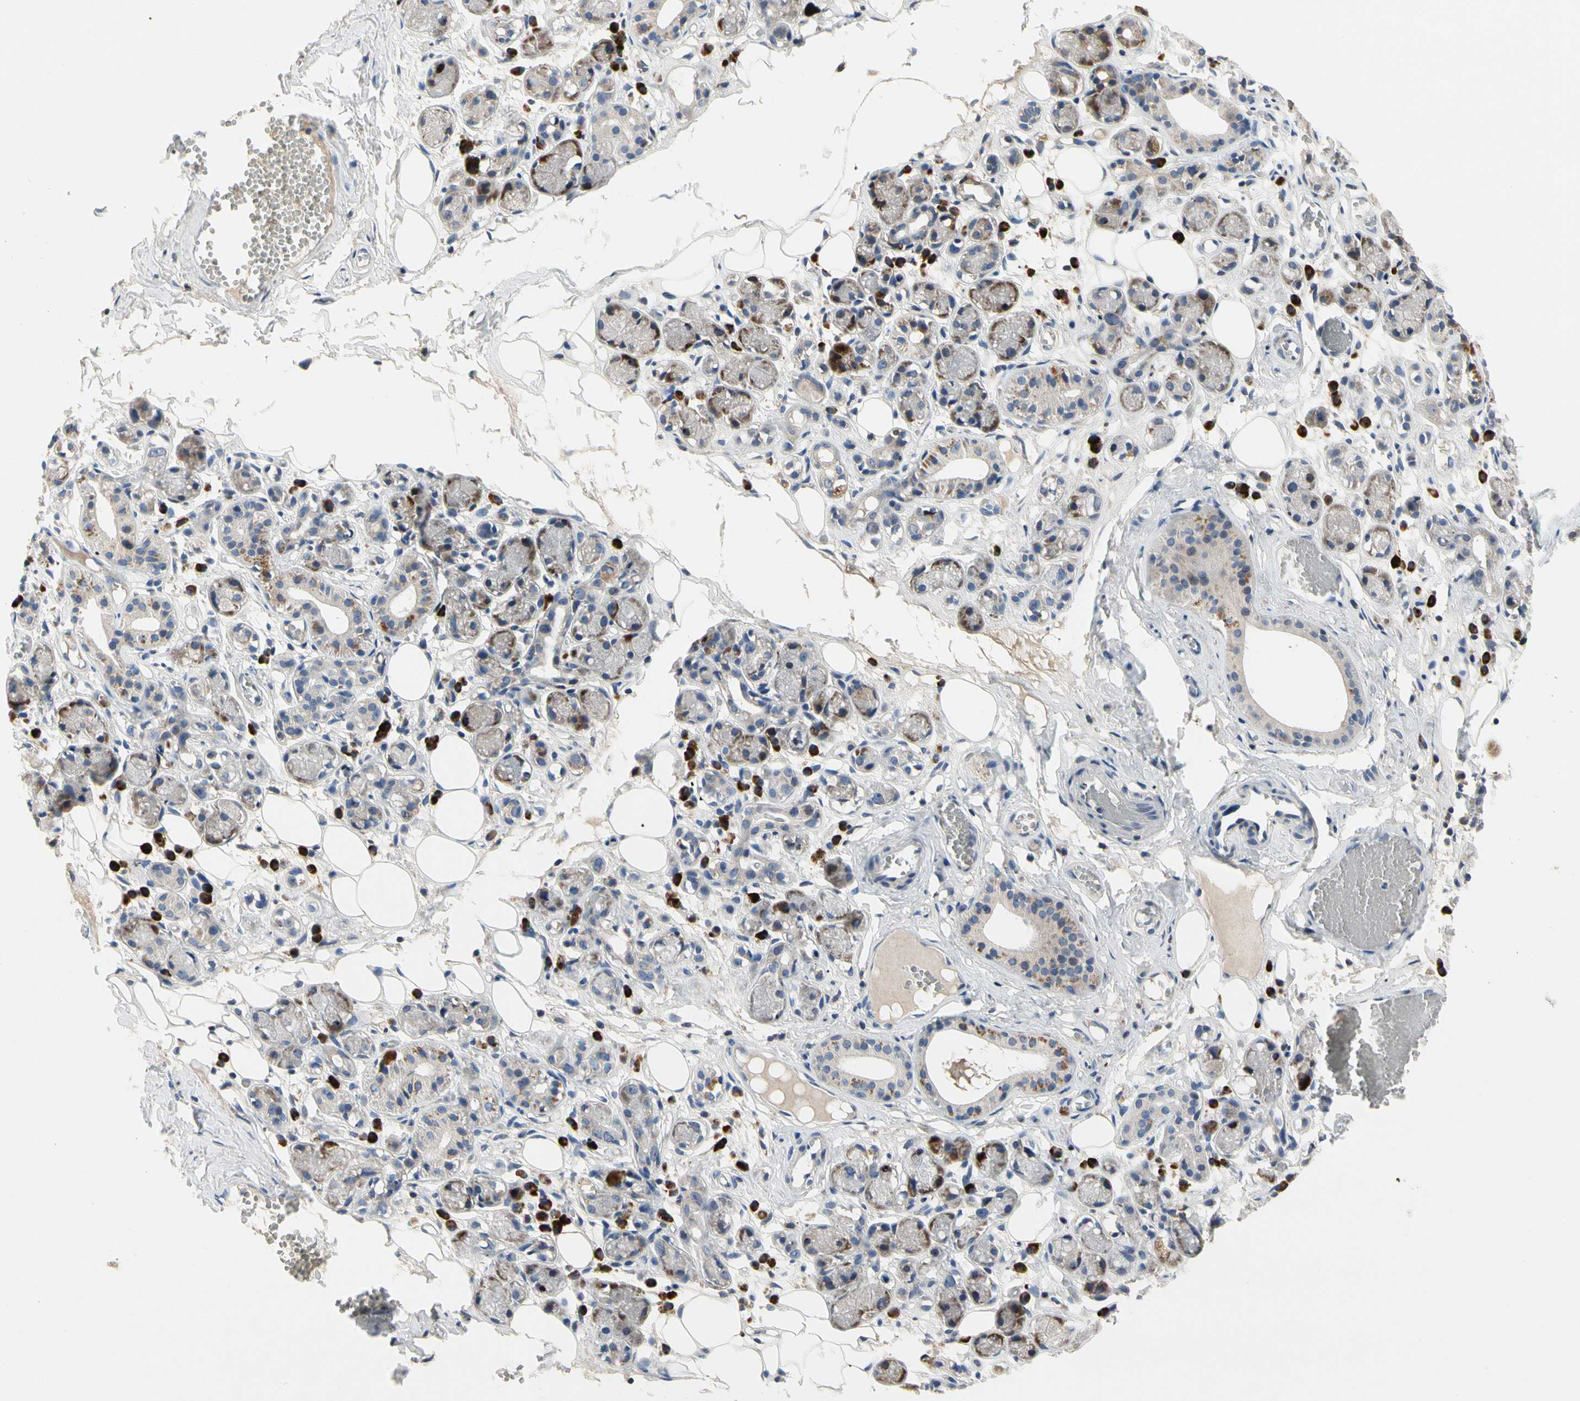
{"staining": {"intensity": "weak", "quantity": "25%-75%", "location": "cytoplasmic/membranous"}, "tissue": "adipose tissue", "cell_type": "Adipocytes", "image_type": "normal", "snomed": [{"axis": "morphology", "description": "Normal tissue, NOS"}, {"axis": "morphology", "description": "Inflammation, NOS"}, {"axis": "topography", "description": "Vascular tissue"}, {"axis": "topography", "description": "Salivary gland"}], "caption": "This image displays immunohistochemistry staining of unremarkable human adipose tissue, with low weak cytoplasmic/membranous expression in approximately 25%-75% of adipocytes.", "gene": "MMEL1", "patient": {"sex": "female", "age": 75}}